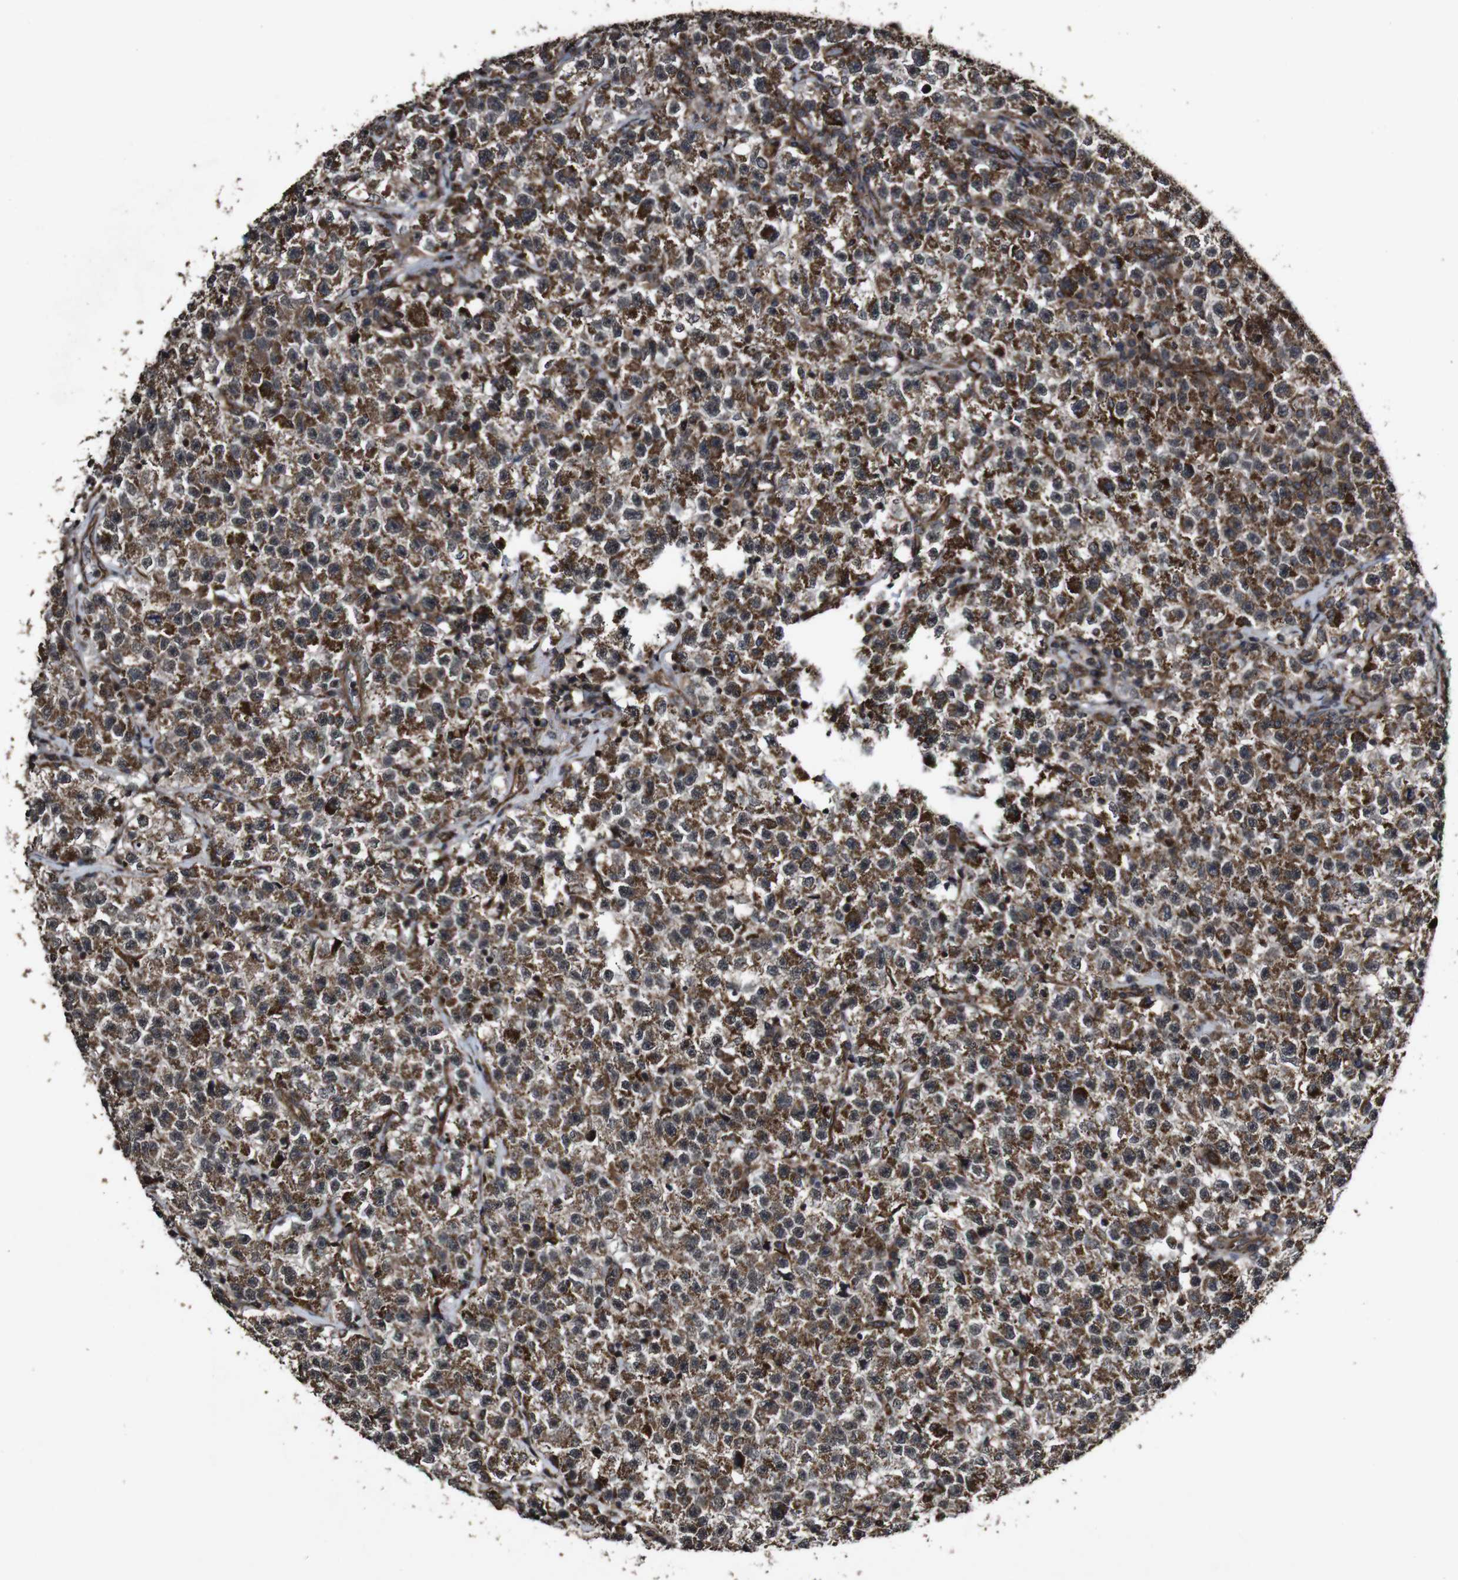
{"staining": {"intensity": "strong", "quantity": "25%-75%", "location": "cytoplasmic/membranous"}, "tissue": "testis cancer", "cell_type": "Tumor cells", "image_type": "cancer", "snomed": [{"axis": "morphology", "description": "Seminoma, NOS"}, {"axis": "topography", "description": "Testis"}], "caption": "Seminoma (testis) tissue reveals strong cytoplasmic/membranous expression in about 25%-75% of tumor cells, visualized by immunohistochemistry.", "gene": "BTN3A3", "patient": {"sex": "male", "age": 22}}